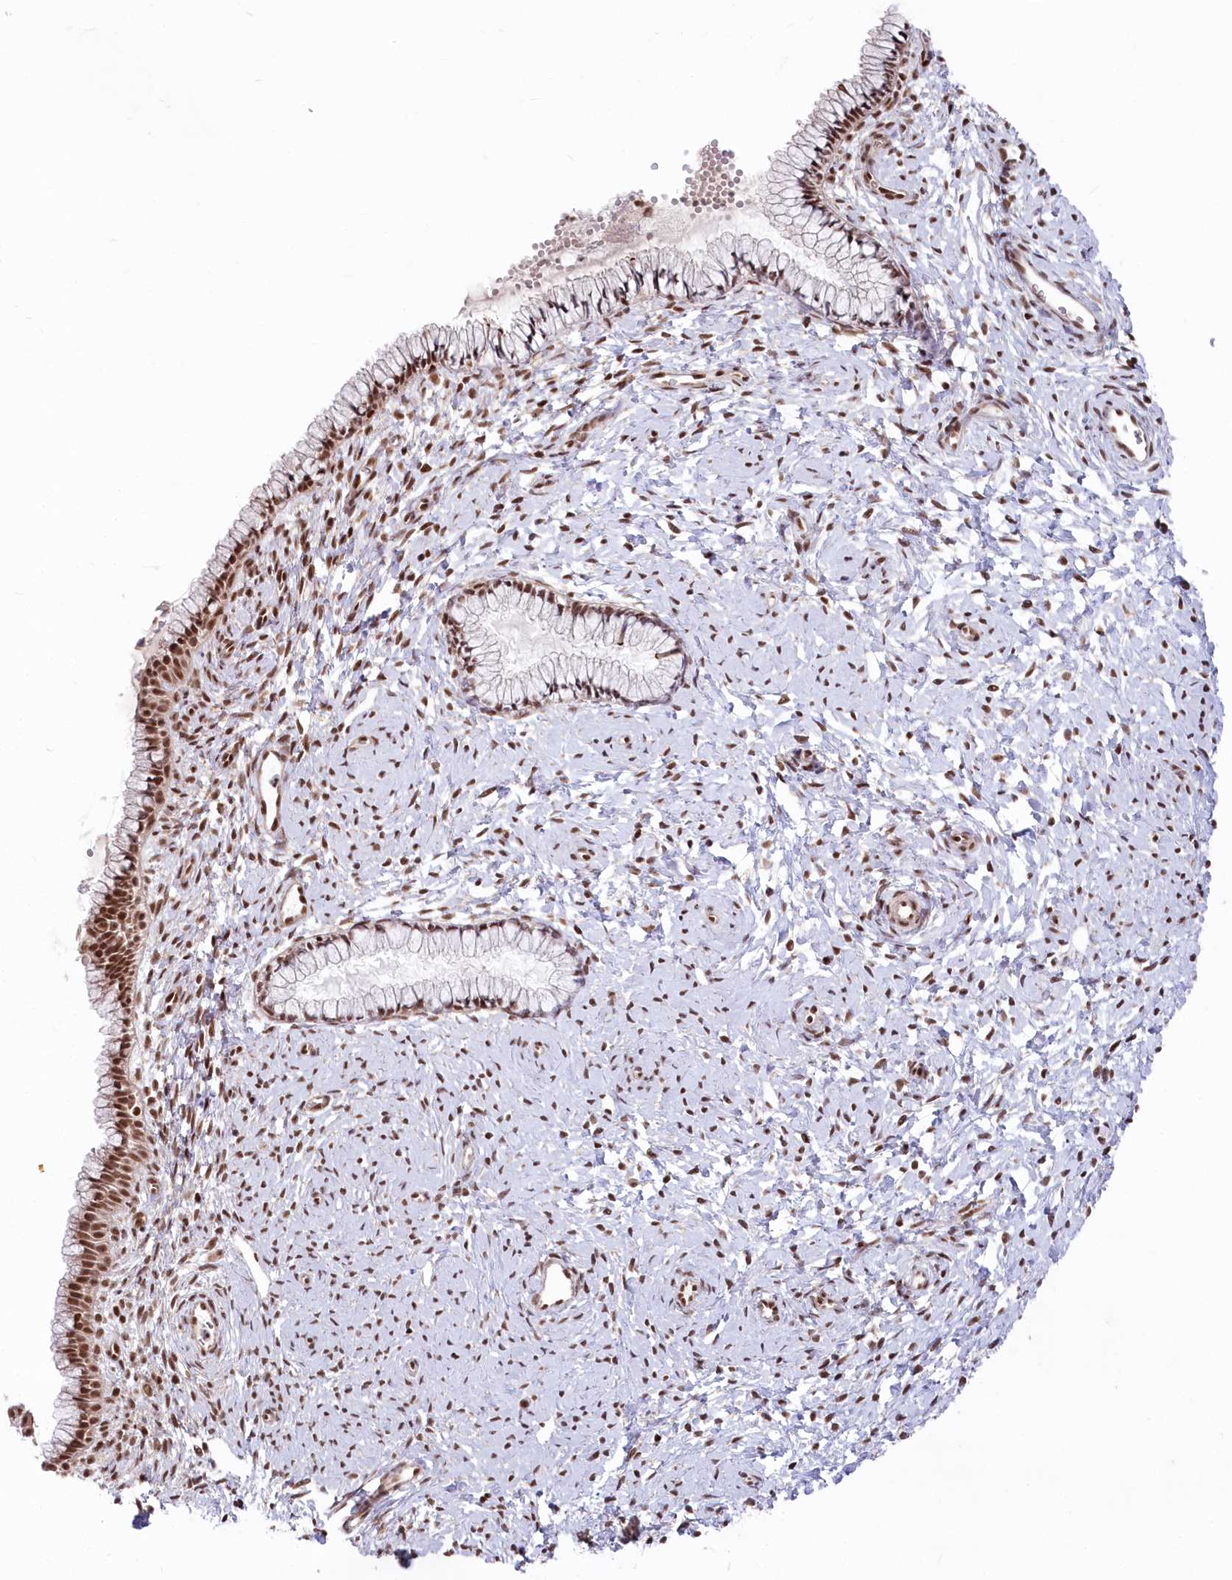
{"staining": {"intensity": "moderate", "quantity": "25%-75%", "location": "nuclear"}, "tissue": "cervix", "cell_type": "Glandular cells", "image_type": "normal", "snomed": [{"axis": "morphology", "description": "Normal tissue, NOS"}, {"axis": "topography", "description": "Cervix"}], "caption": "IHC staining of normal cervix, which exhibits medium levels of moderate nuclear expression in about 25%-75% of glandular cells indicating moderate nuclear protein expression. The staining was performed using DAB (3,3'-diaminobenzidine) (brown) for protein detection and nuclei were counterstained in hematoxylin (blue).", "gene": "CGGBP1", "patient": {"sex": "female", "age": 33}}